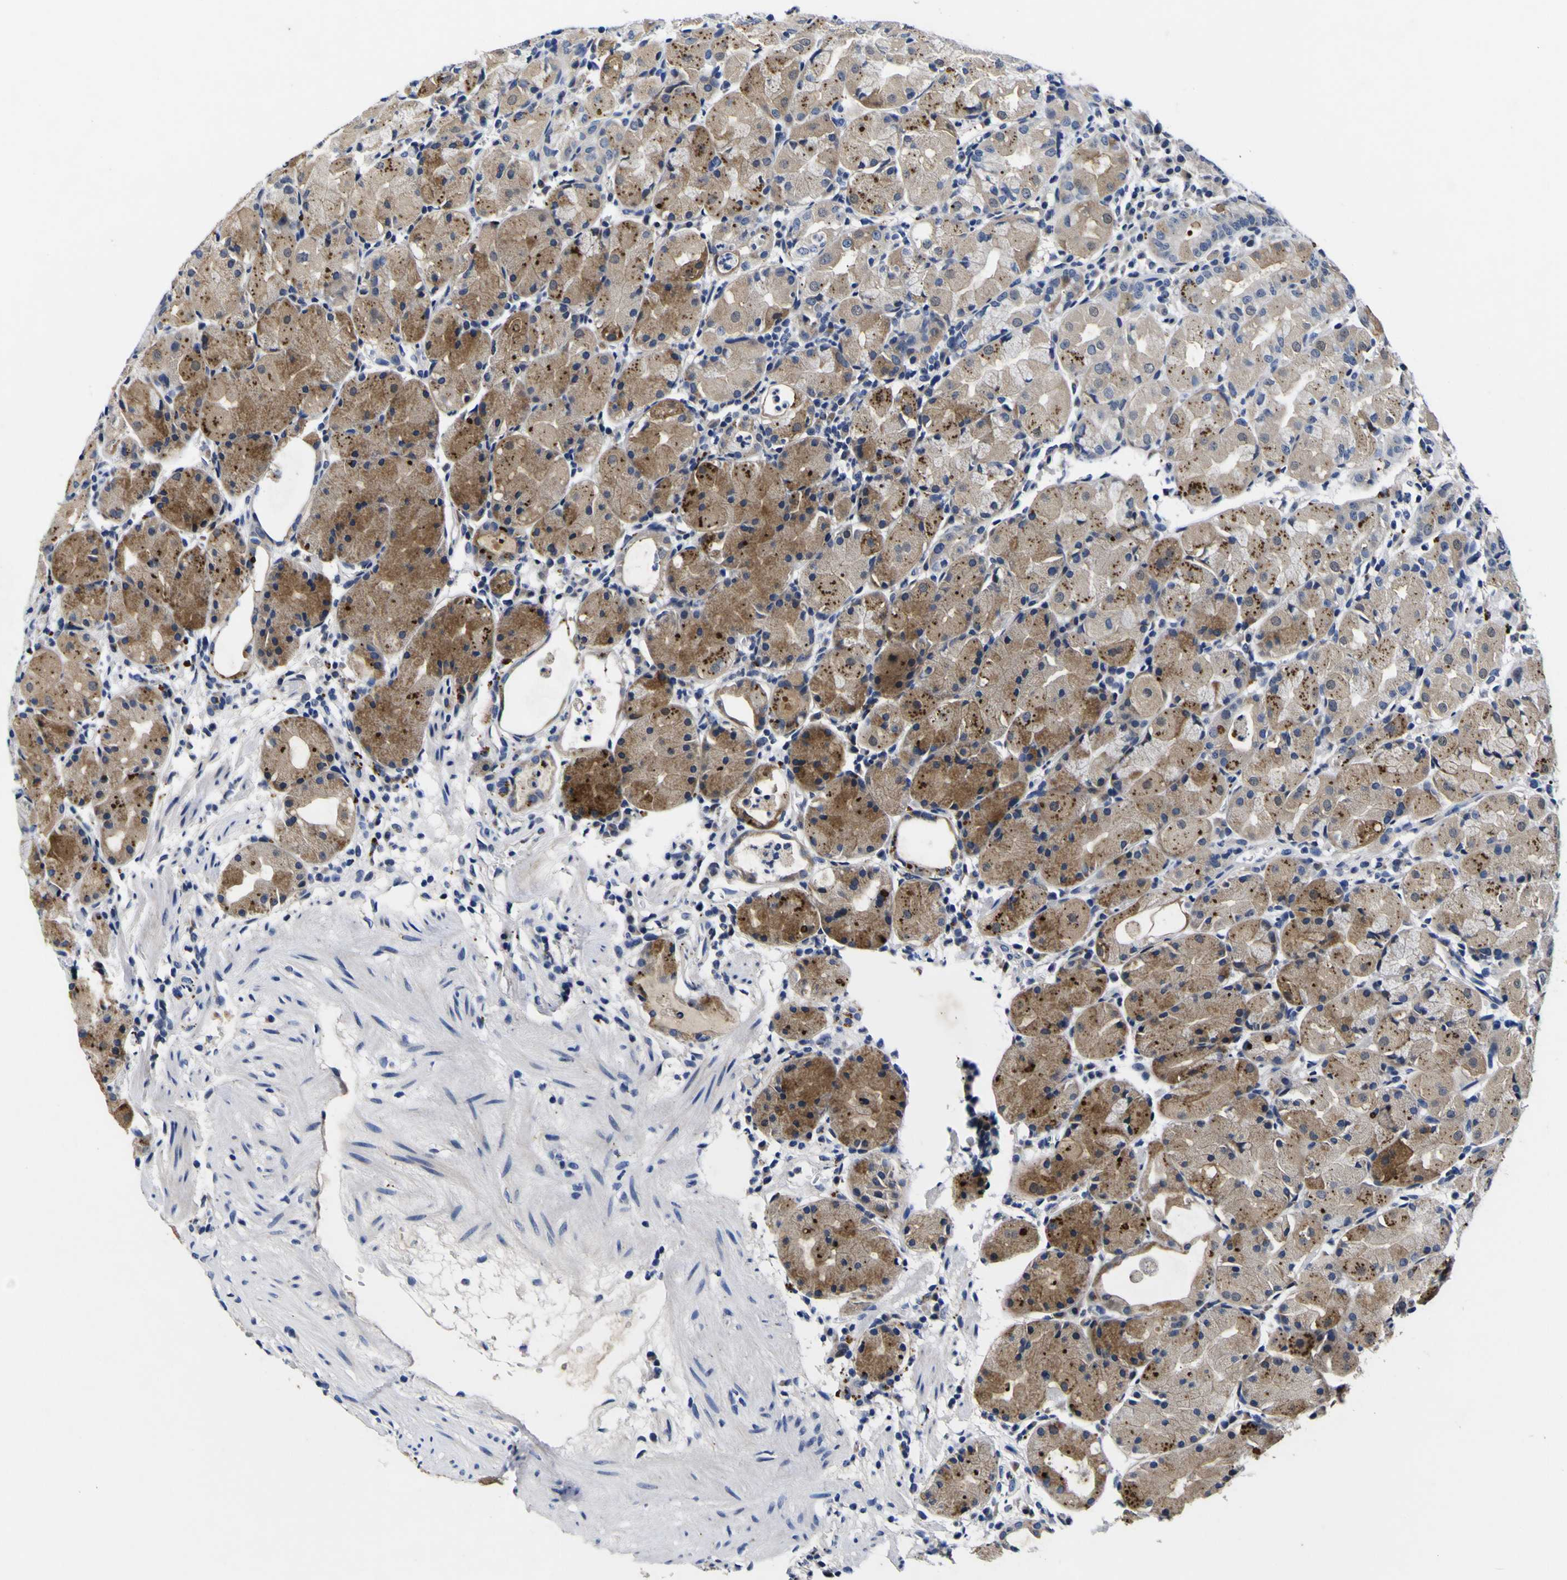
{"staining": {"intensity": "moderate", "quantity": "25%-75%", "location": "cytoplasmic/membranous"}, "tissue": "stomach", "cell_type": "Glandular cells", "image_type": "normal", "snomed": [{"axis": "morphology", "description": "Normal tissue, NOS"}, {"axis": "topography", "description": "Stomach"}, {"axis": "topography", "description": "Stomach, lower"}], "caption": "Protein analysis of benign stomach exhibits moderate cytoplasmic/membranous expression in about 25%-75% of glandular cells.", "gene": "IGFLR1", "patient": {"sex": "female", "age": 75}}